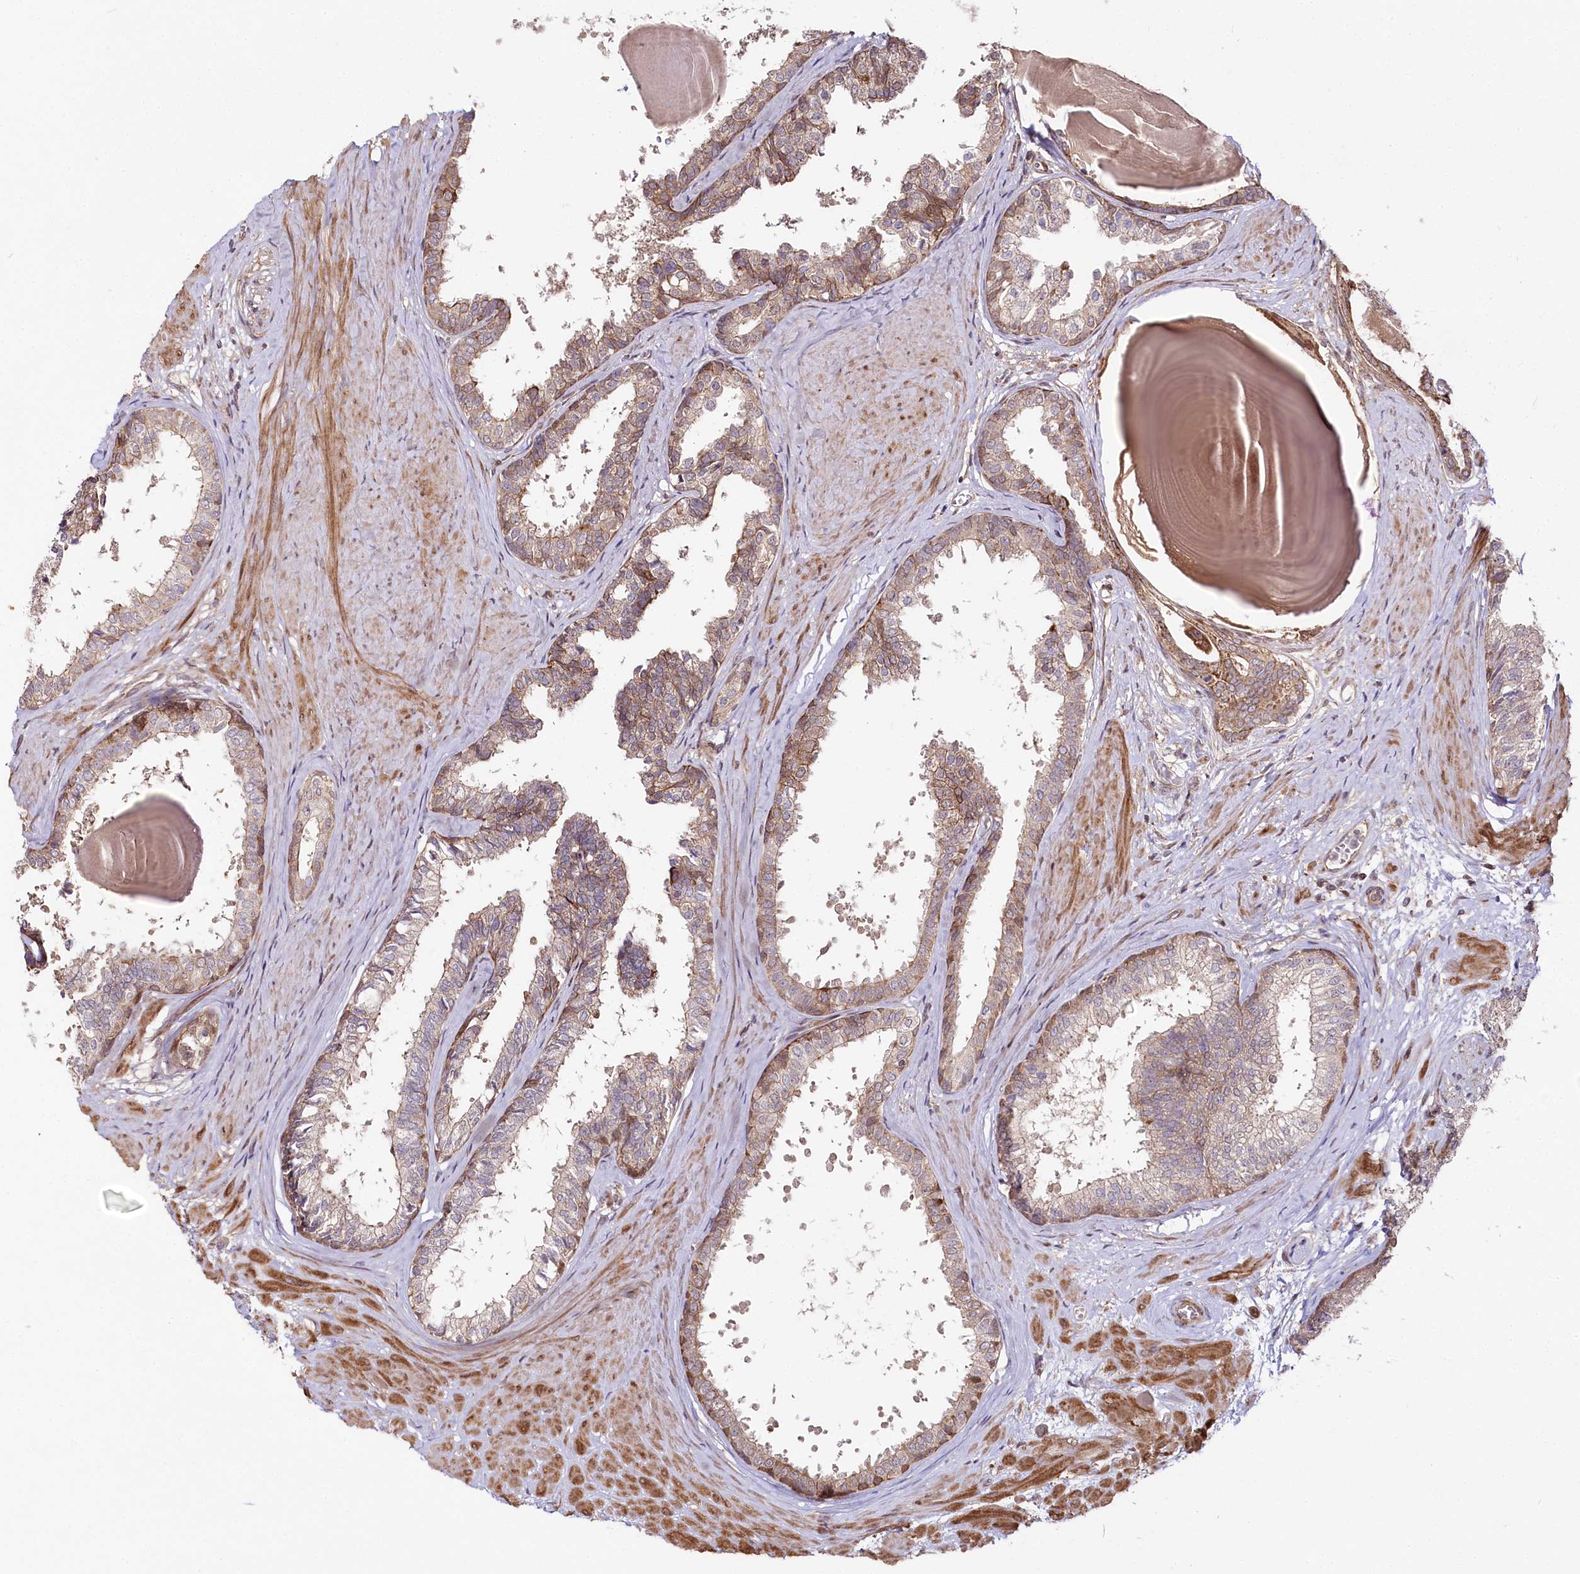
{"staining": {"intensity": "moderate", "quantity": "25%-75%", "location": "cytoplasmic/membranous"}, "tissue": "prostate", "cell_type": "Glandular cells", "image_type": "normal", "snomed": [{"axis": "morphology", "description": "Normal tissue, NOS"}, {"axis": "topography", "description": "Prostate"}], "caption": "A histopathology image of prostate stained for a protein shows moderate cytoplasmic/membranous brown staining in glandular cells. The staining was performed using DAB (3,3'-diaminobenzidine), with brown indicating positive protein expression. Nuclei are stained blue with hematoxylin.", "gene": "PHLDB1", "patient": {"sex": "male", "age": 48}}